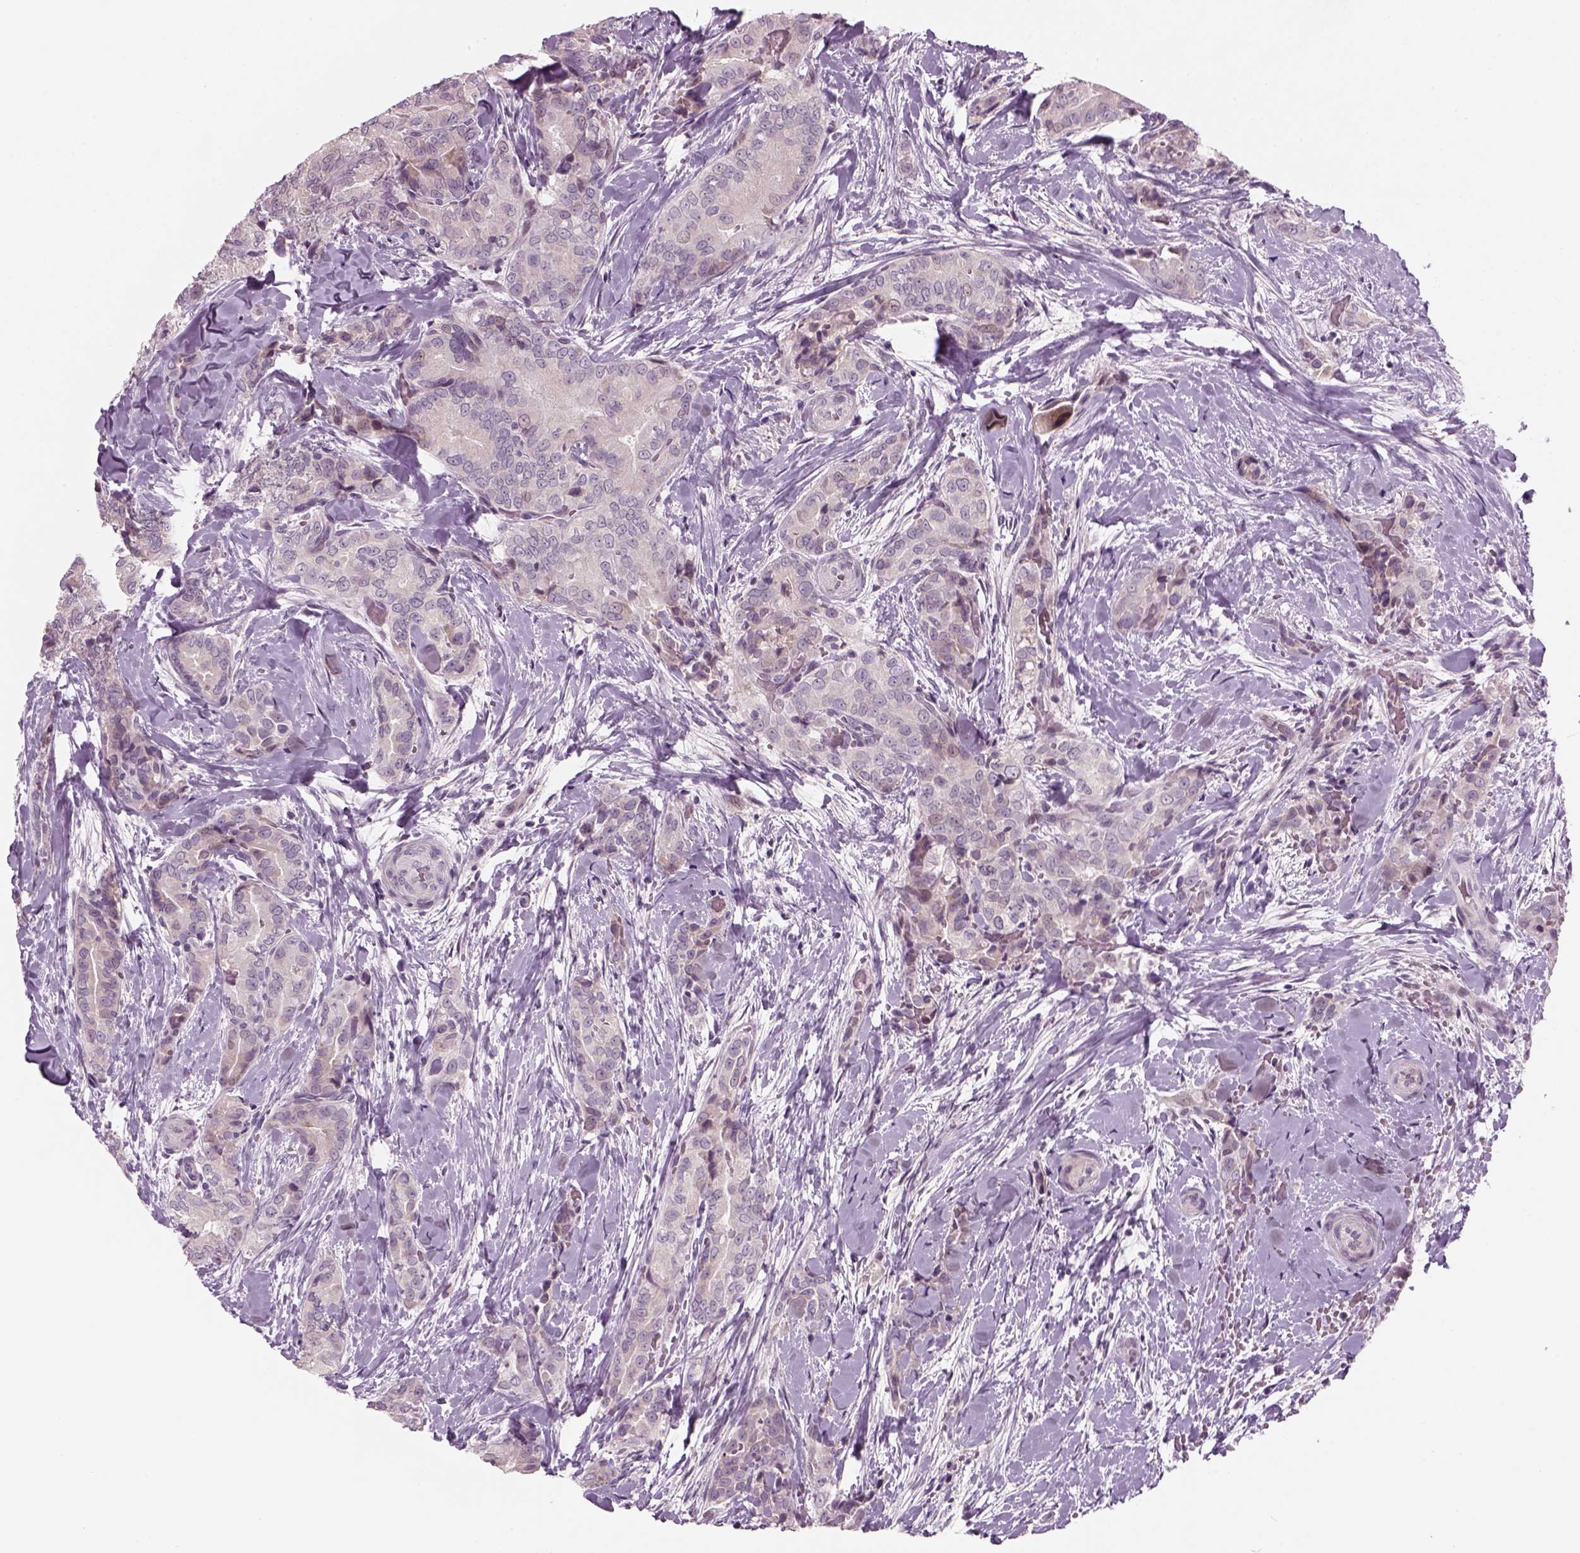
{"staining": {"intensity": "negative", "quantity": "none", "location": "none"}, "tissue": "thyroid cancer", "cell_type": "Tumor cells", "image_type": "cancer", "snomed": [{"axis": "morphology", "description": "Papillary adenocarcinoma, NOS"}, {"axis": "topography", "description": "Thyroid gland"}], "caption": "The image demonstrates no significant expression in tumor cells of thyroid papillary adenocarcinoma.", "gene": "PENK", "patient": {"sex": "male", "age": 61}}